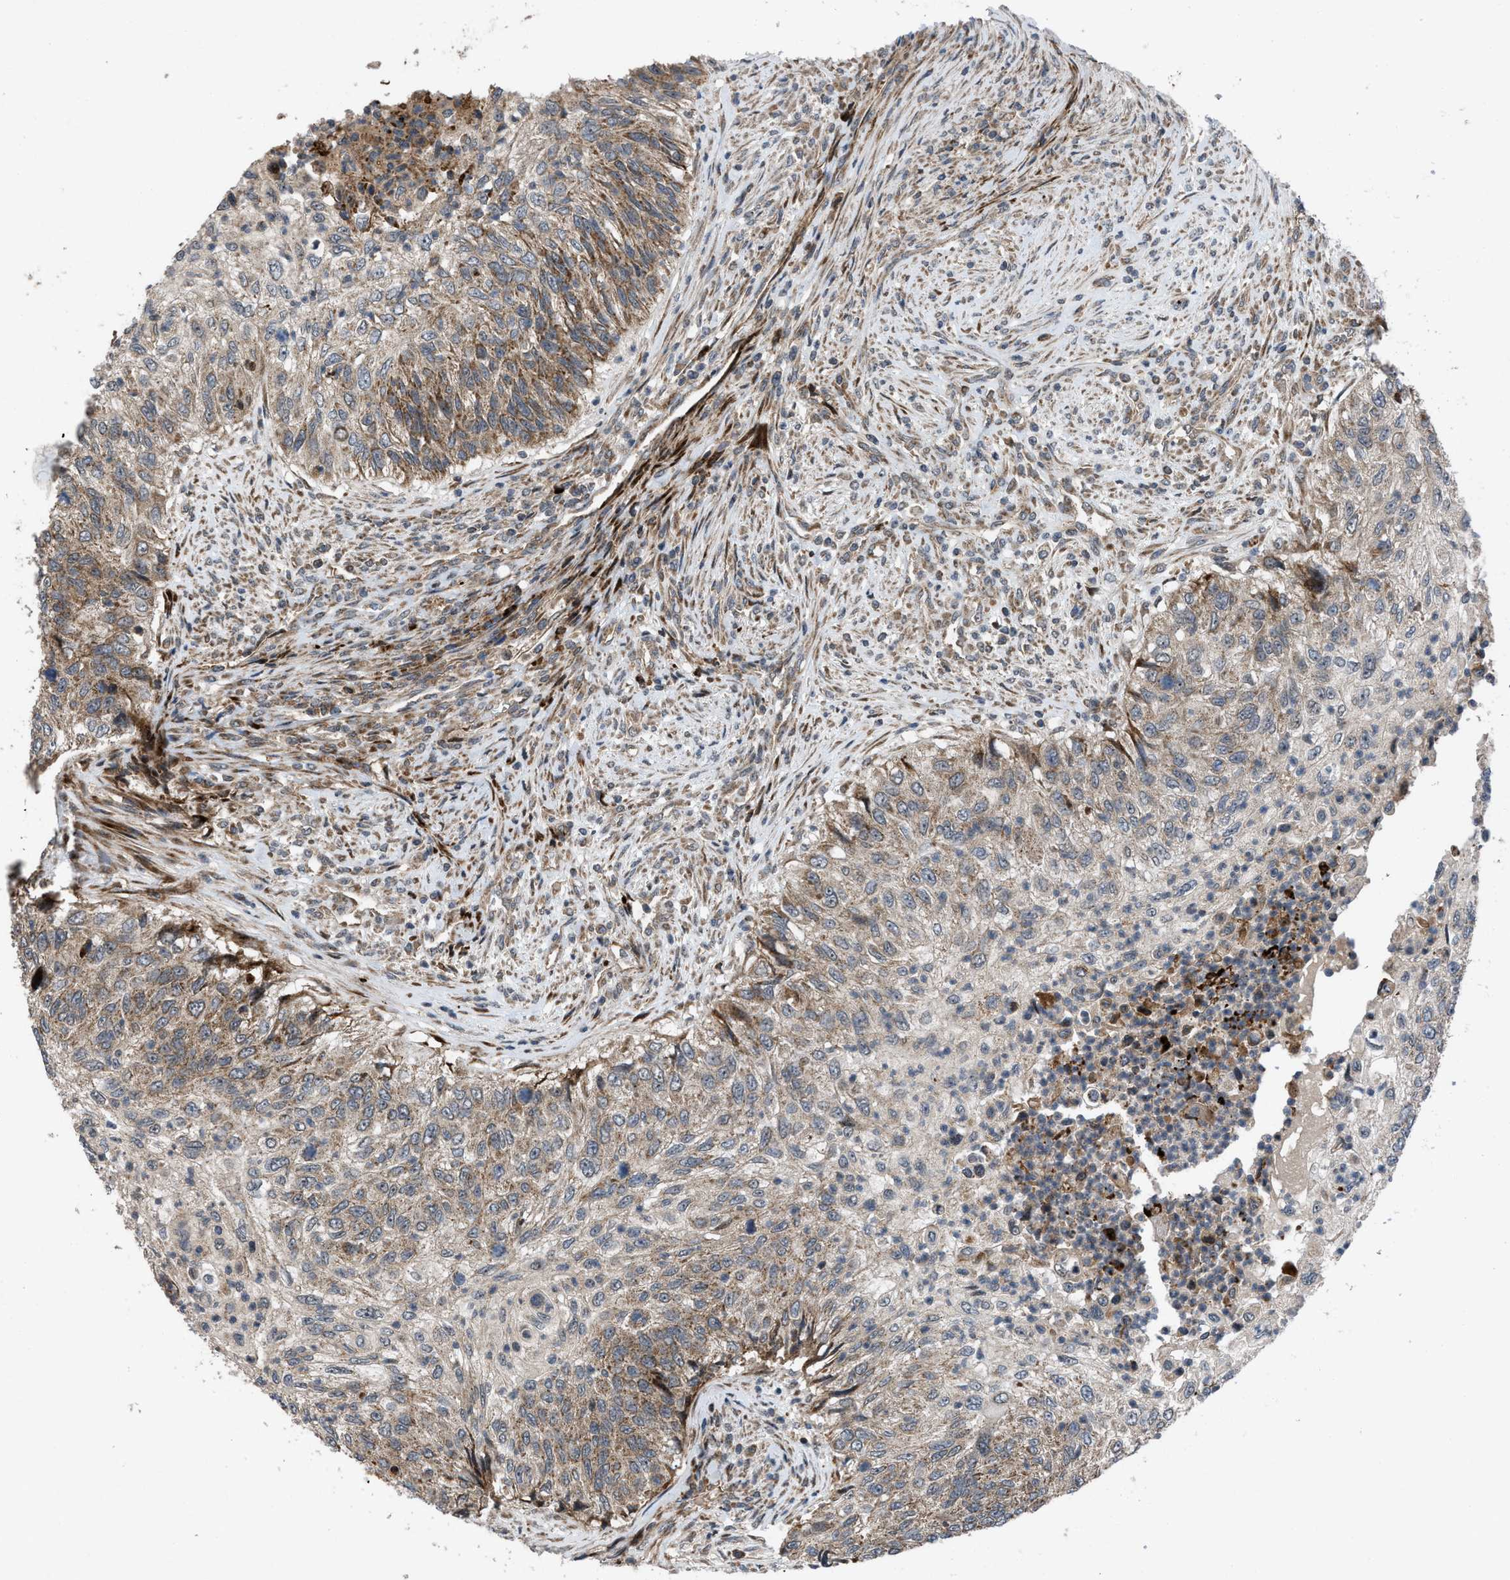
{"staining": {"intensity": "weak", "quantity": ">75%", "location": "cytoplasmic/membranous"}, "tissue": "urothelial cancer", "cell_type": "Tumor cells", "image_type": "cancer", "snomed": [{"axis": "morphology", "description": "Urothelial carcinoma, High grade"}, {"axis": "topography", "description": "Urinary bladder"}], "caption": "Human high-grade urothelial carcinoma stained for a protein (brown) reveals weak cytoplasmic/membranous positive staining in approximately >75% of tumor cells.", "gene": "AP3M2", "patient": {"sex": "female", "age": 60}}